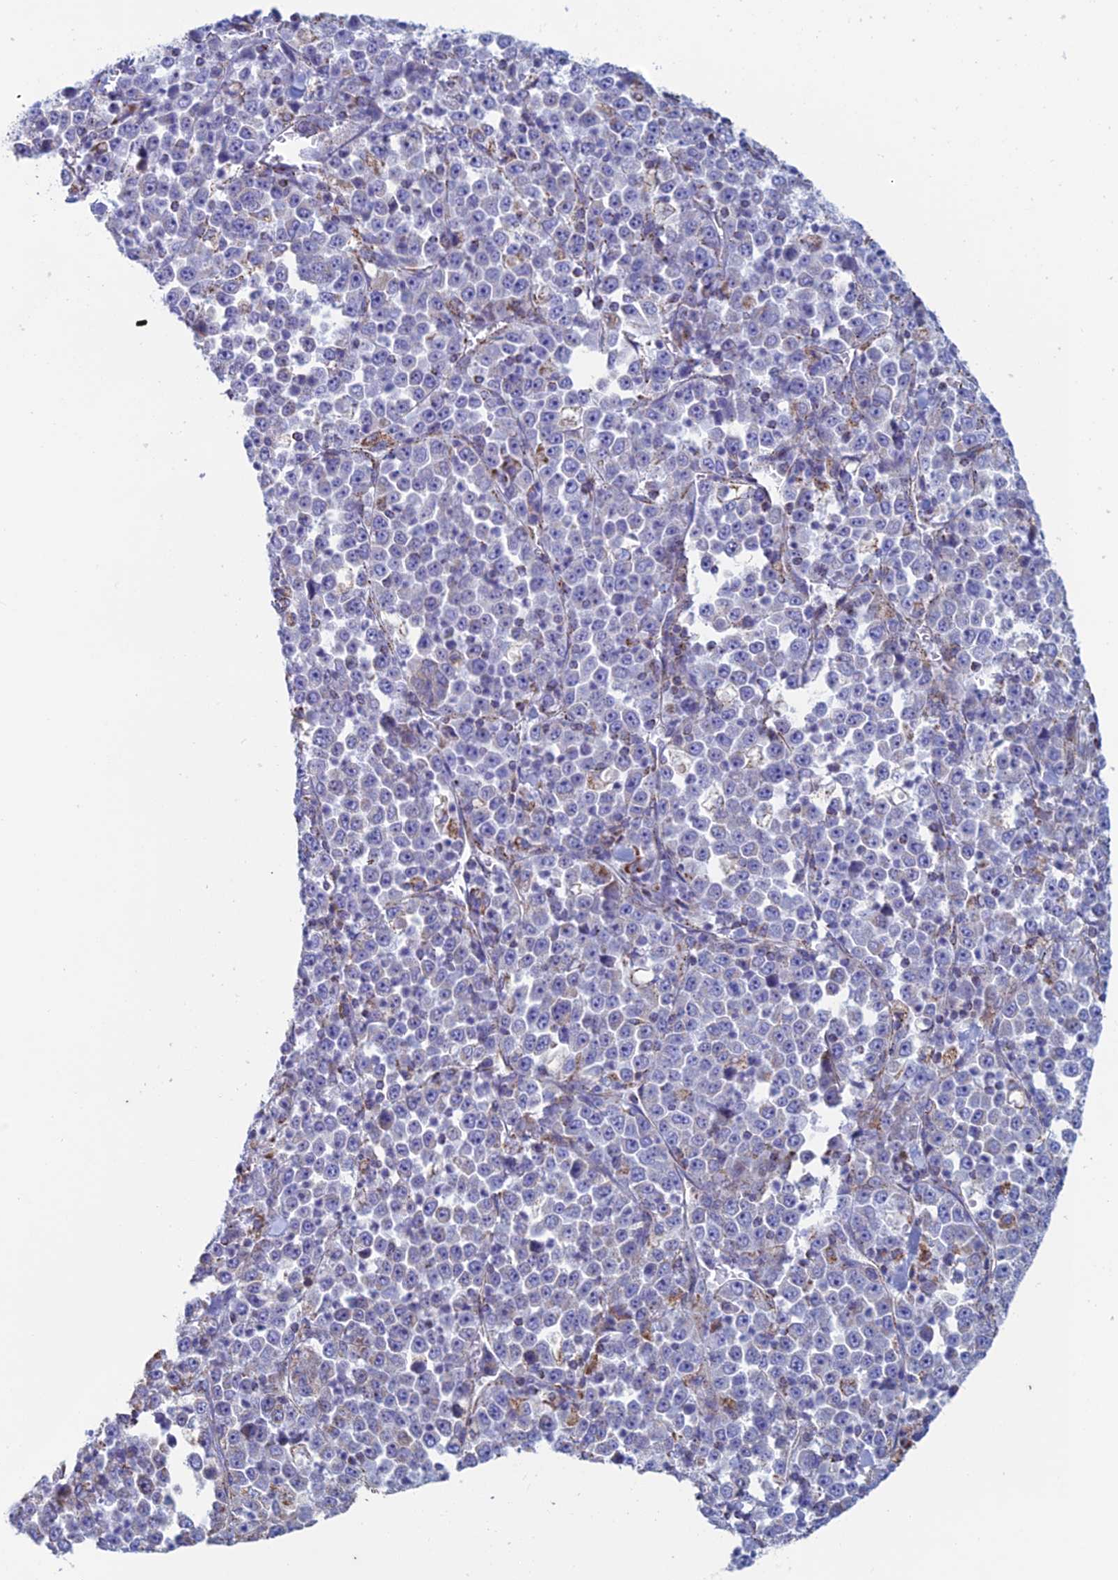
{"staining": {"intensity": "negative", "quantity": "none", "location": "none"}, "tissue": "stomach cancer", "cell_type": "Tumor cells", "image_type": "cancer", "snomed": [{"axis": "morphology", "description": "Normal tissue, NOS"}, {"axis": "morphology", "description": "Adenocarcinoma, NOS"}, {"axis": "topography", "description": "Stomach, upper"}, {"axis": "topography", "description": "Stomach"}], "caption": "The micrograph displays no significant positivity in tumor cells of stomach cancer (adenocarcinoma).", "gene": "ZNG1B", "patient": {"sex": "male", "age": 59}}